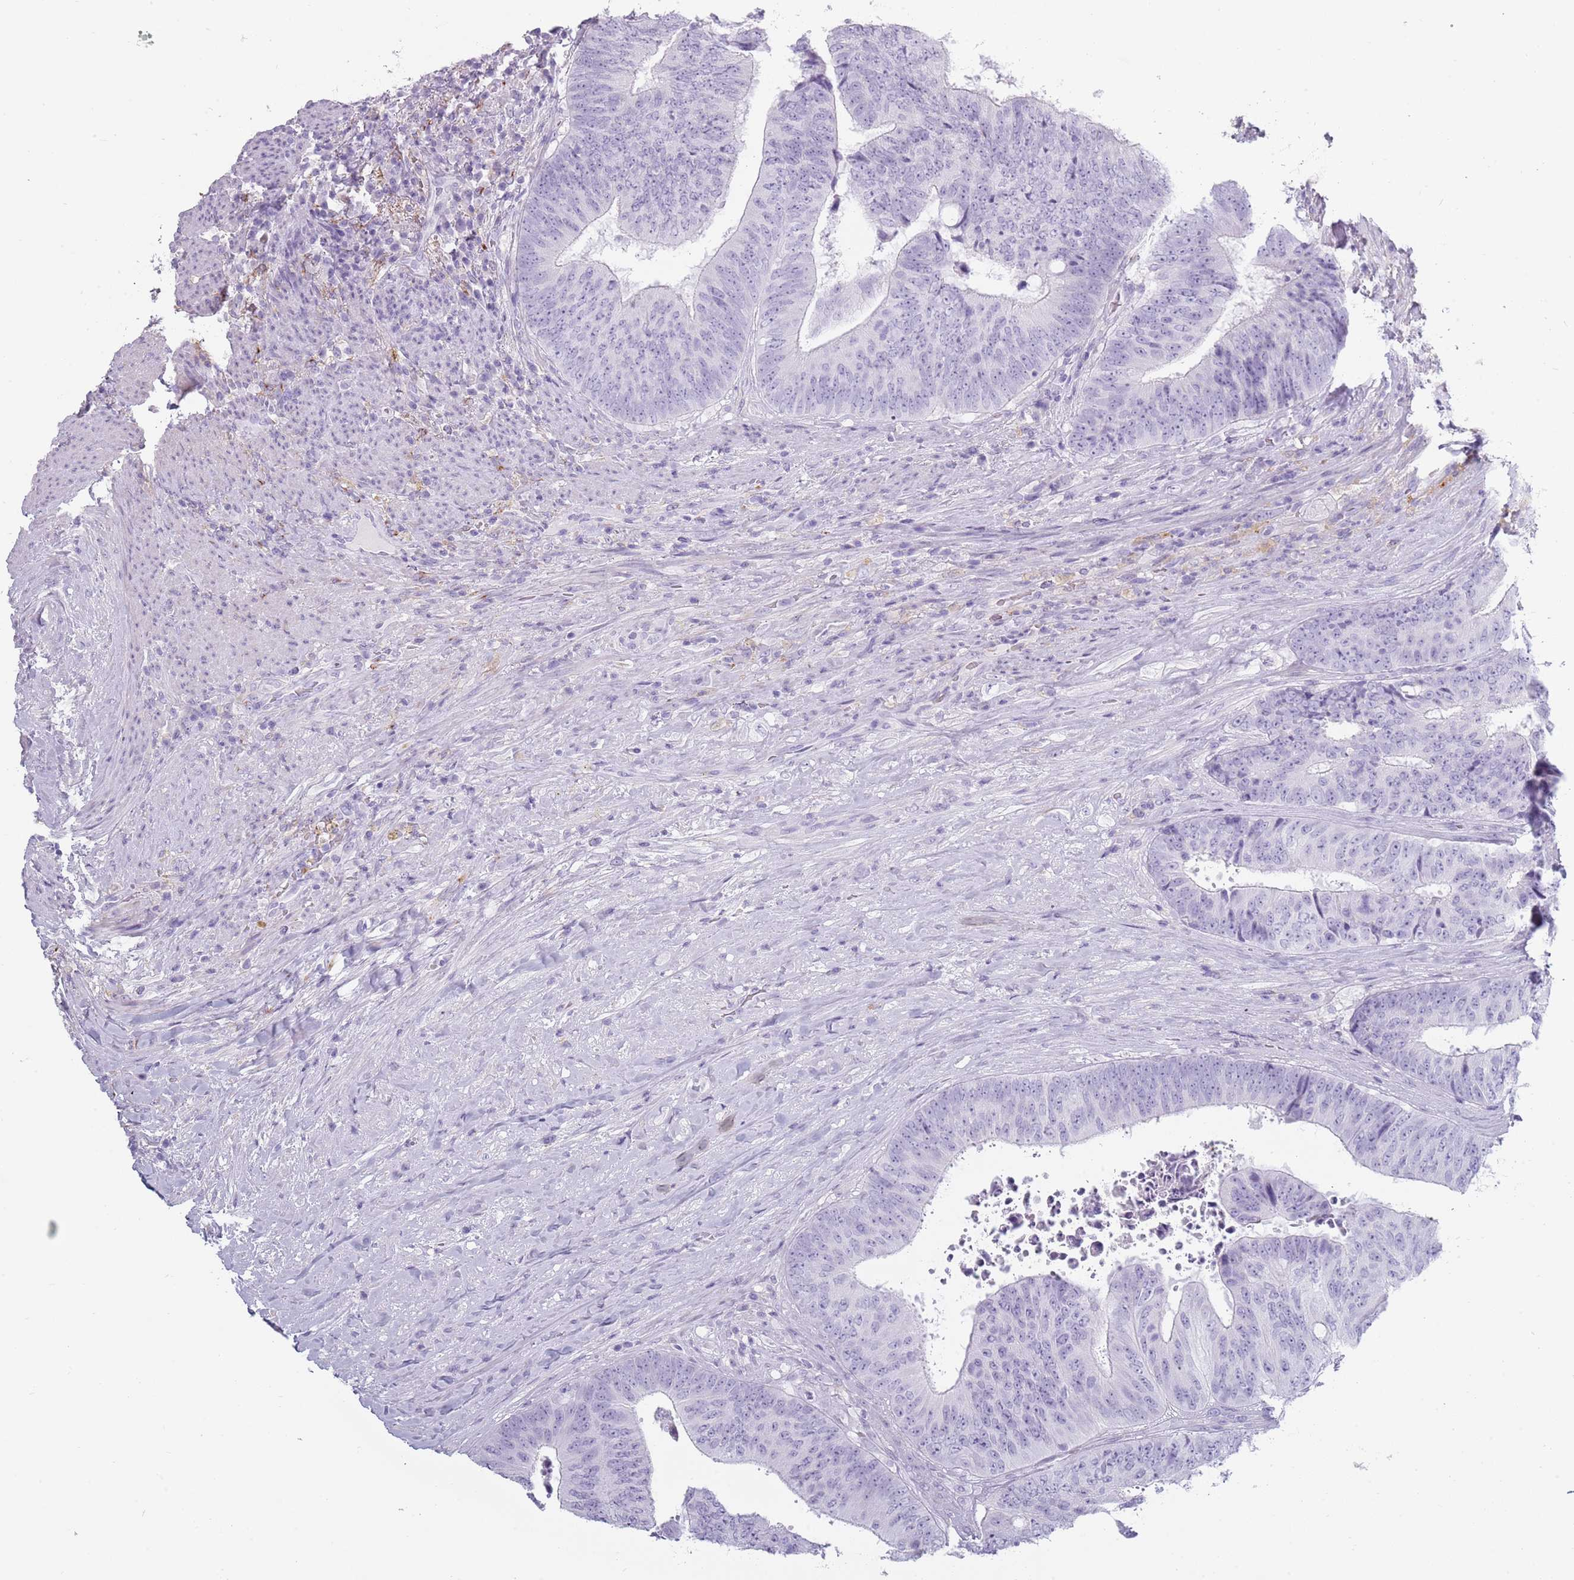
{"staining": {"intensity": "negative", "quantity": "none", "location": "none"}, "tissue": "colorectal cancer", "cell_type": "Tumor cells", "image_type": "cancer", "snomed": [{"axis": "morphology", "description": "Adenocarcinoma, NOS"}, {"axis": "topography", "description": "Rectum"}], "caption": "Immunohistochemistry photomicrograph of human colorectal adenocarcinoma stained for a protein (brown), which demonstrates no positivity in tumor cells.", "gene": "COLEC12", "patient": {"sex": "male", "age": 72}}